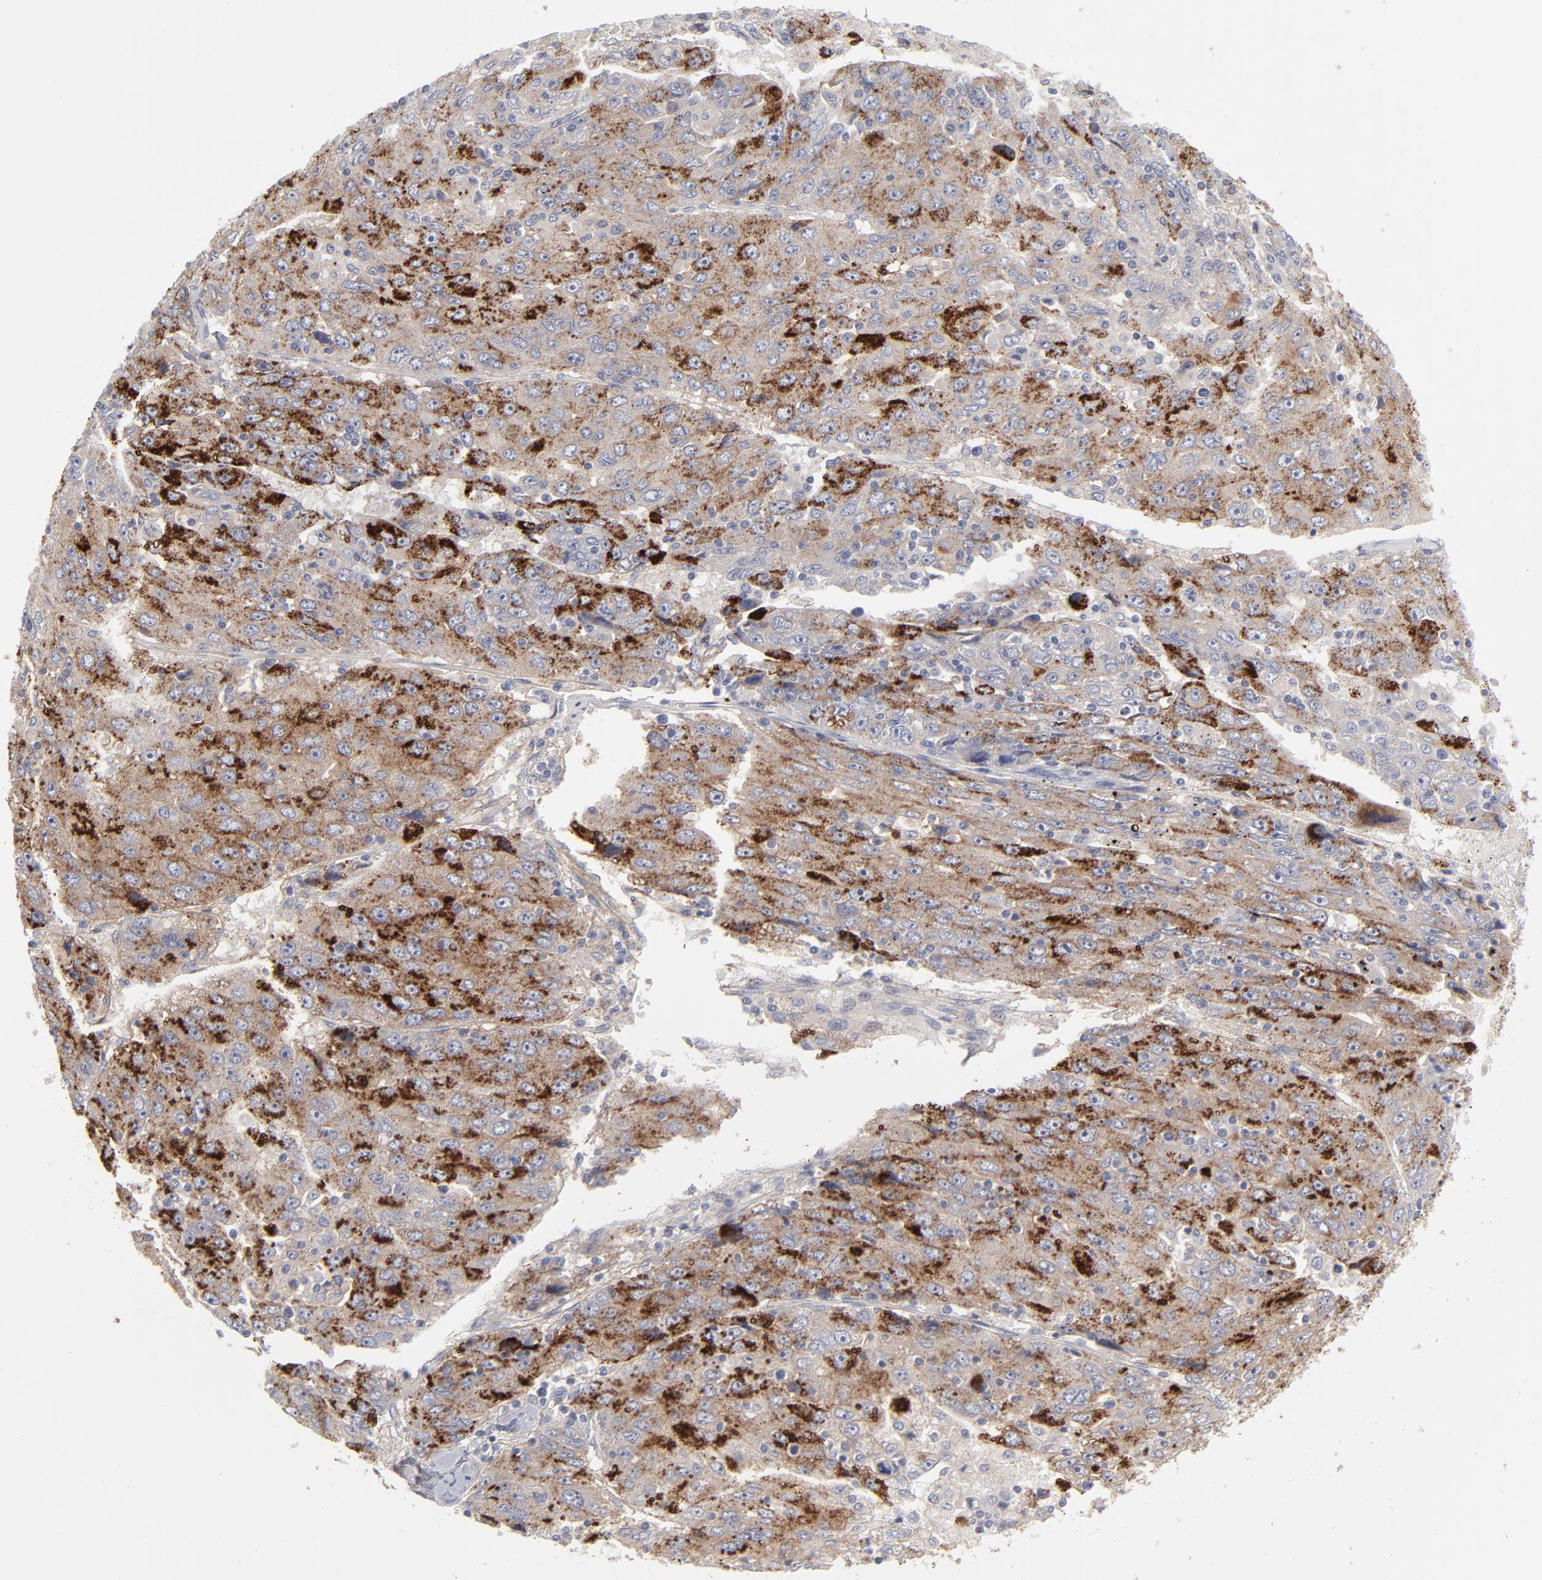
{"staining": {"intensity": "strong", "quantity": "25%-75%", "location": "cytoplasmic/membranous"}, "tissue": "liver cancer", "cell_type": "Tumor cells", "image_type": "cancer", "snomed": [{"axis": "morphology", "description": "Carcinoma, Hepatocellular, NOS"}, {"axis": "topography", "description": "Liver"}], "caption": "Brown immunohistochemical staining in liver hepatocellular carcinoma shows strong cytoplasmic/membranous staining in approximately 25%-75% of tumor cells. (DAB (3,3'-diaminobenzidine) IHC with brightfield microscopy, high magnification).", "gene": "CCR3", "patient": {"sex": "male", "age": 49}}